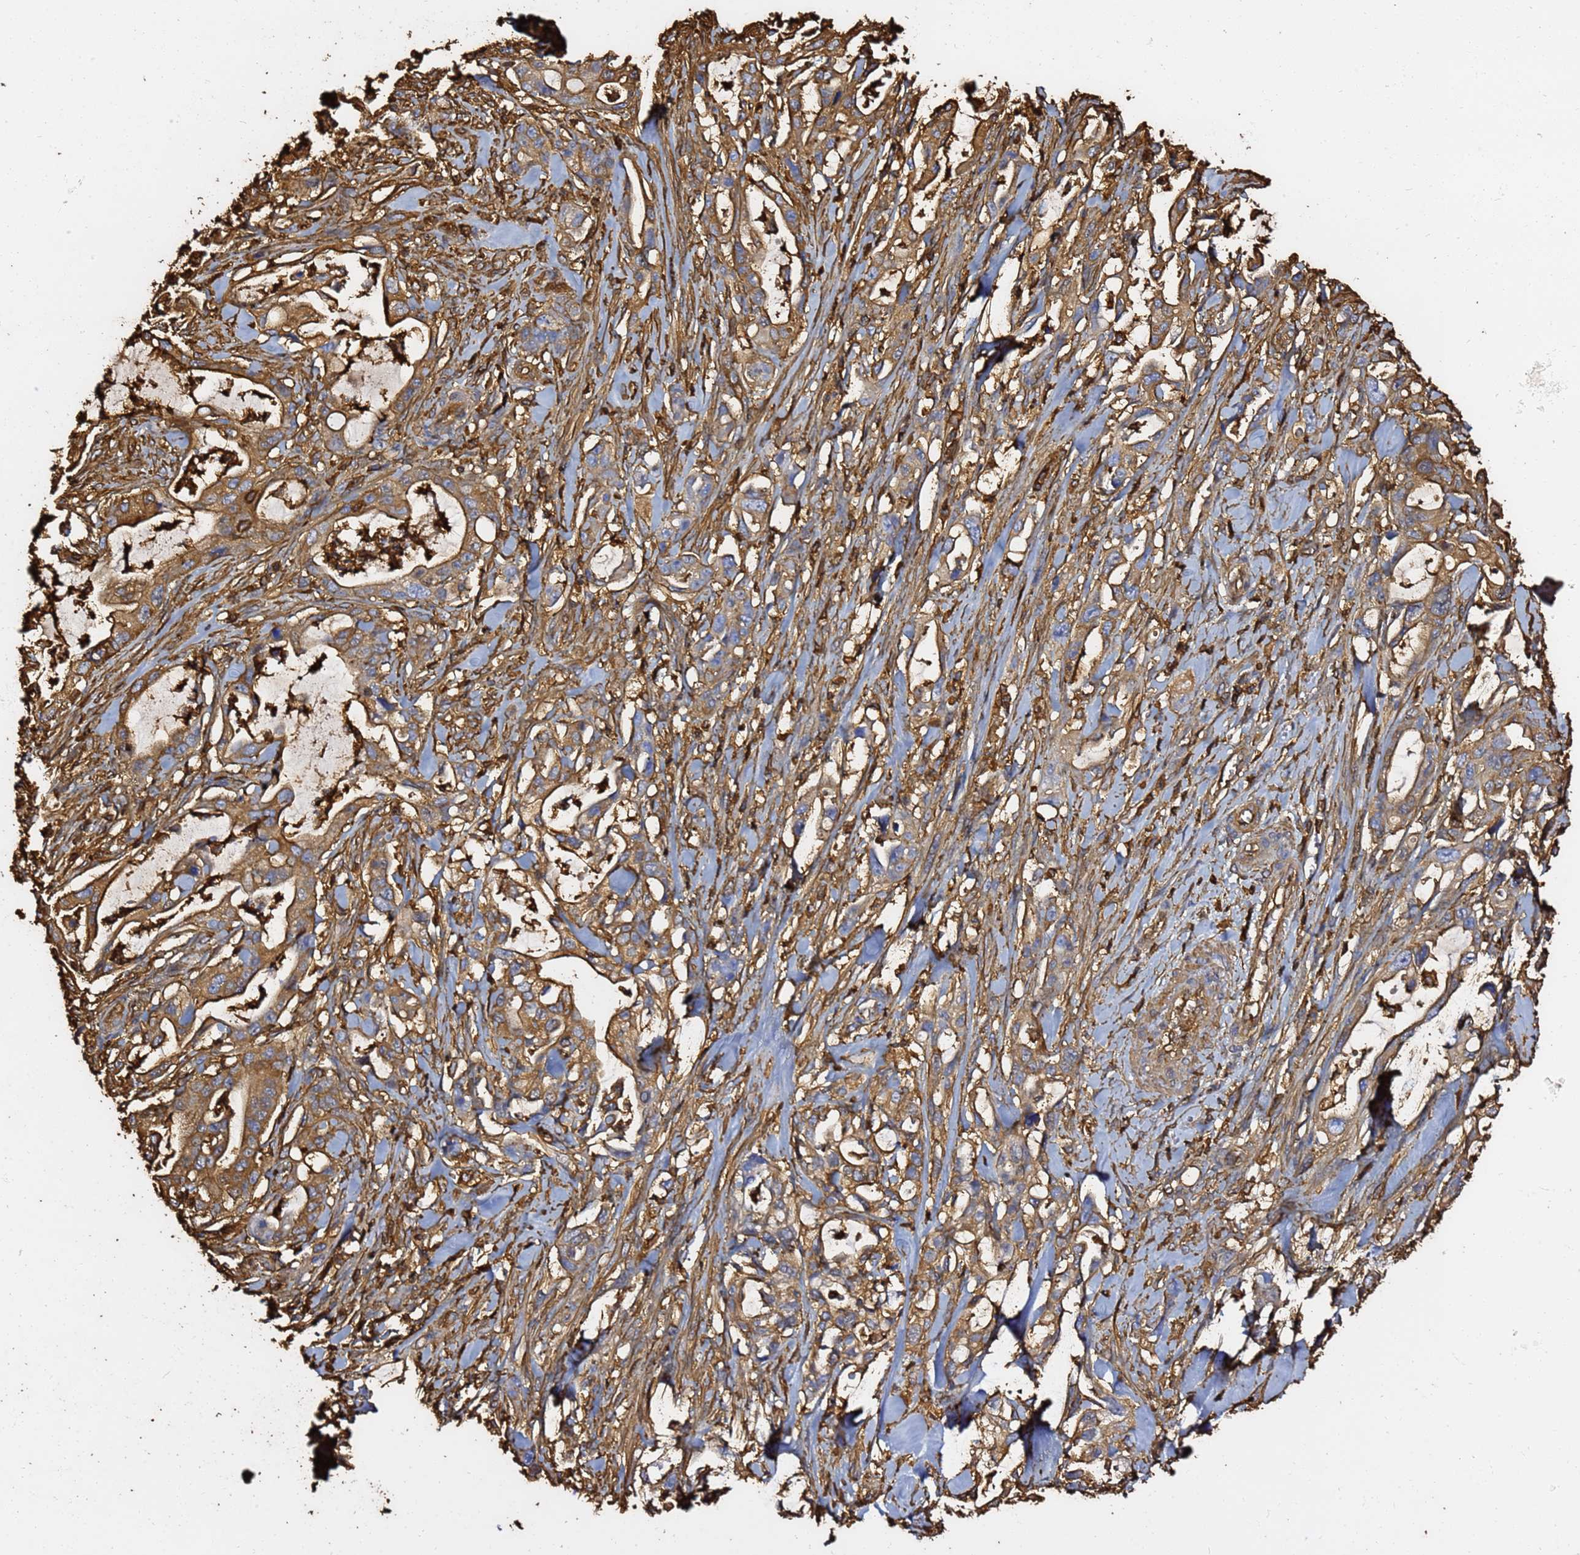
{"staining": {"intensity": "moderate", "quantity": ">75%", "location": "cytoplasmic/membranous"}, "tissue": "pancreatic cancer", "cell_type": "Tumor cells", "image_type": "cancer", "snomed": [{"axis": "morphology", "description": "Adenocarcinoma, NOS"}, {"axis": "topography", "description": "Pancreas"}], "caption": "Immunohistochemistry (DAB (3,3'-diaminobenzidine)) staining of human pancreatic cancer (adenocarcinoma) reveals moderate cytoplasmic/membranous protein expression in approximately >75% of tumor cells.", "gene": "ACTB", "patient": {"sex": "female", "age": 61}}